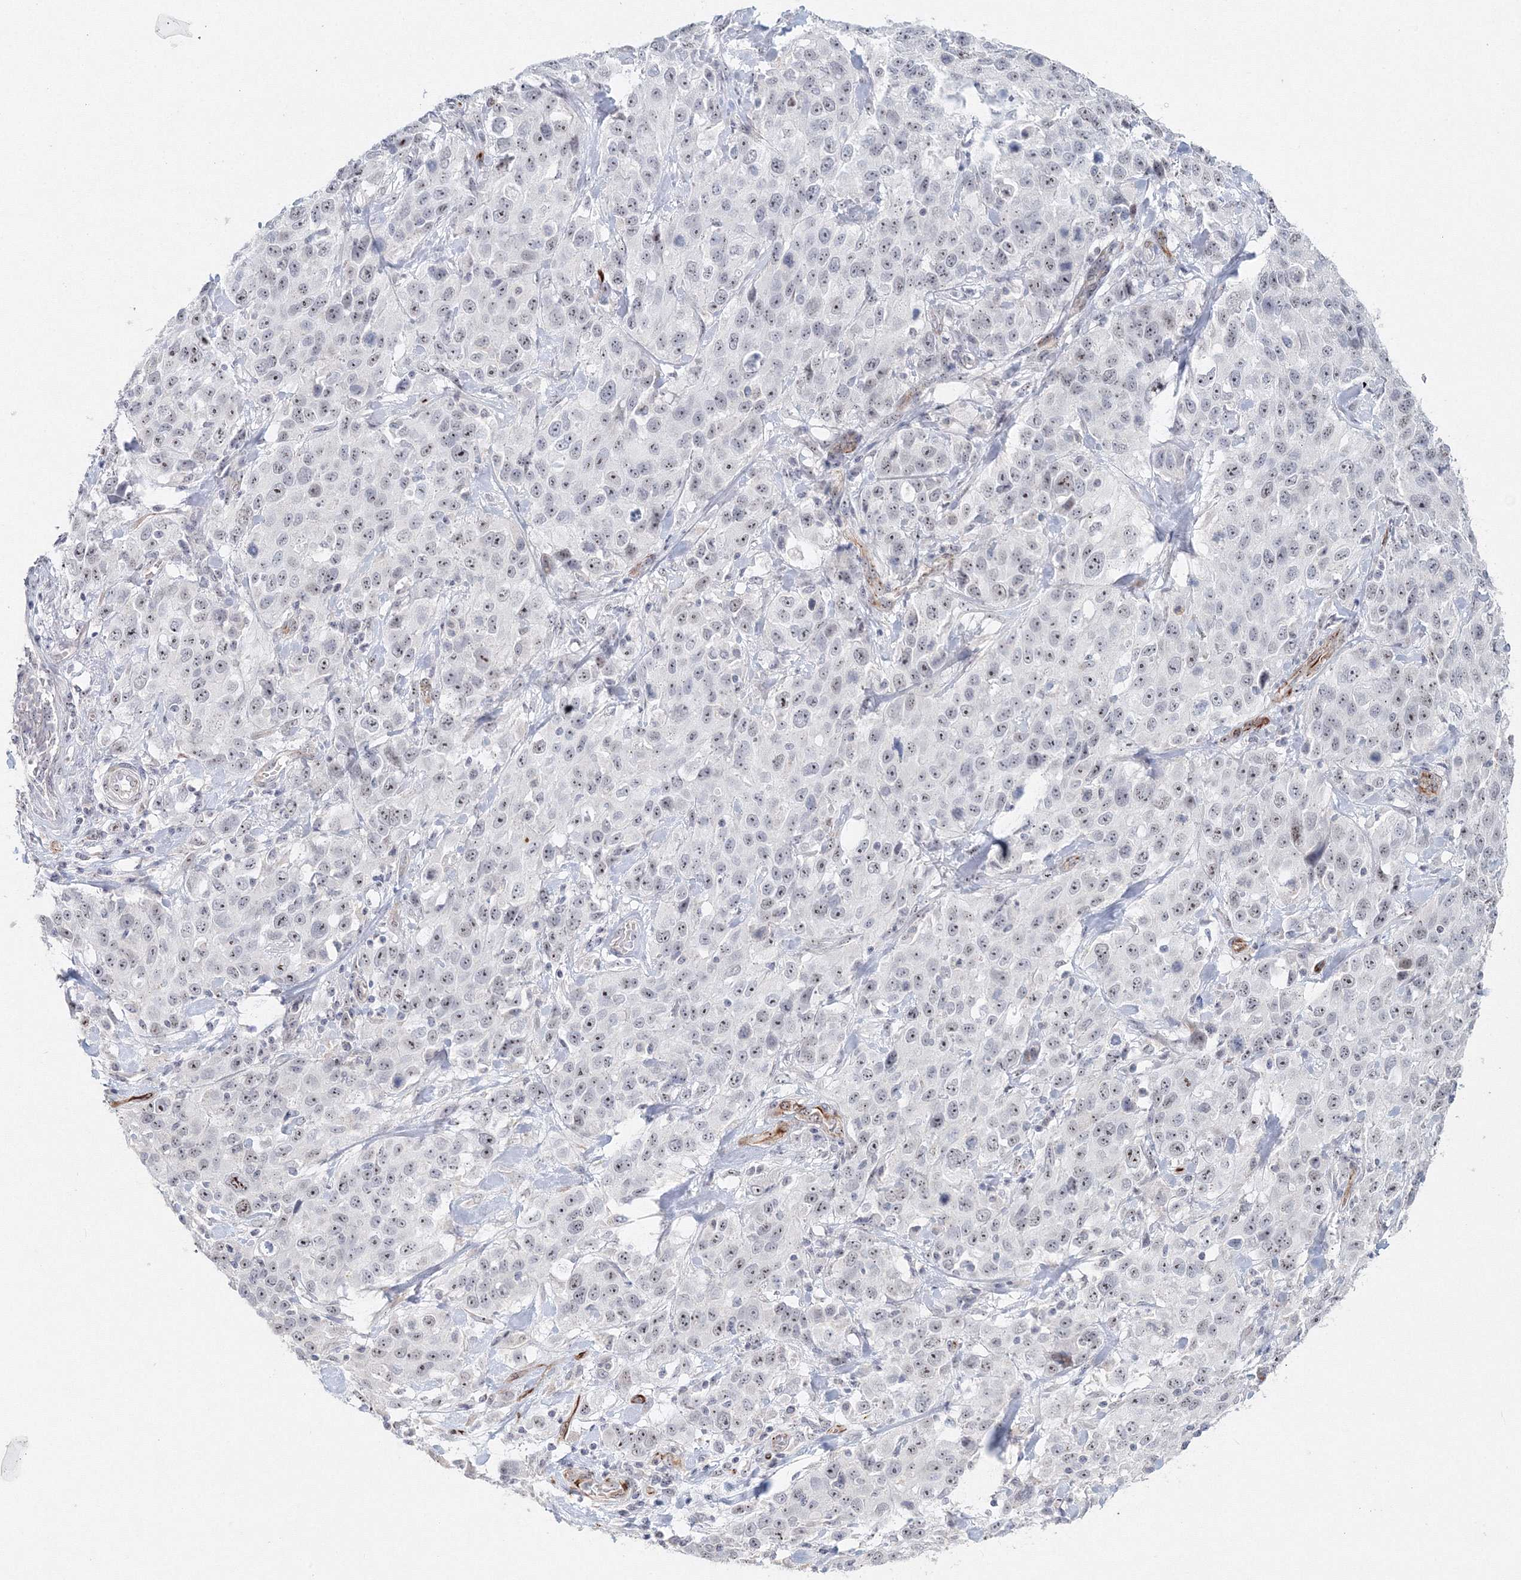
{"staining": {"intensity": "moderate", "quantity": "<25%", "location": "nuclear"}, "tissue": "stomach cancer", "cell_type": "Tumor cells", "image_type": "cancer", "snomed": [{"axis": "morphology", "description": "Normal tissue, NOS"}, {"axis": "morphology", "description": "Adenocarcinoma, NOS"}, {"axis": "topography", "description": "Lymph node"}, {"axis": "topography", "description": "Stomach"}], "caption": "Adenocarcinoma (stomach) tissue displays moderate nuclear staining in approximately <25% of tumor cells, visualized by immunohistochemistry.", "gene": "SIRT7", "patient": {"sex": "male", "age": 48}}